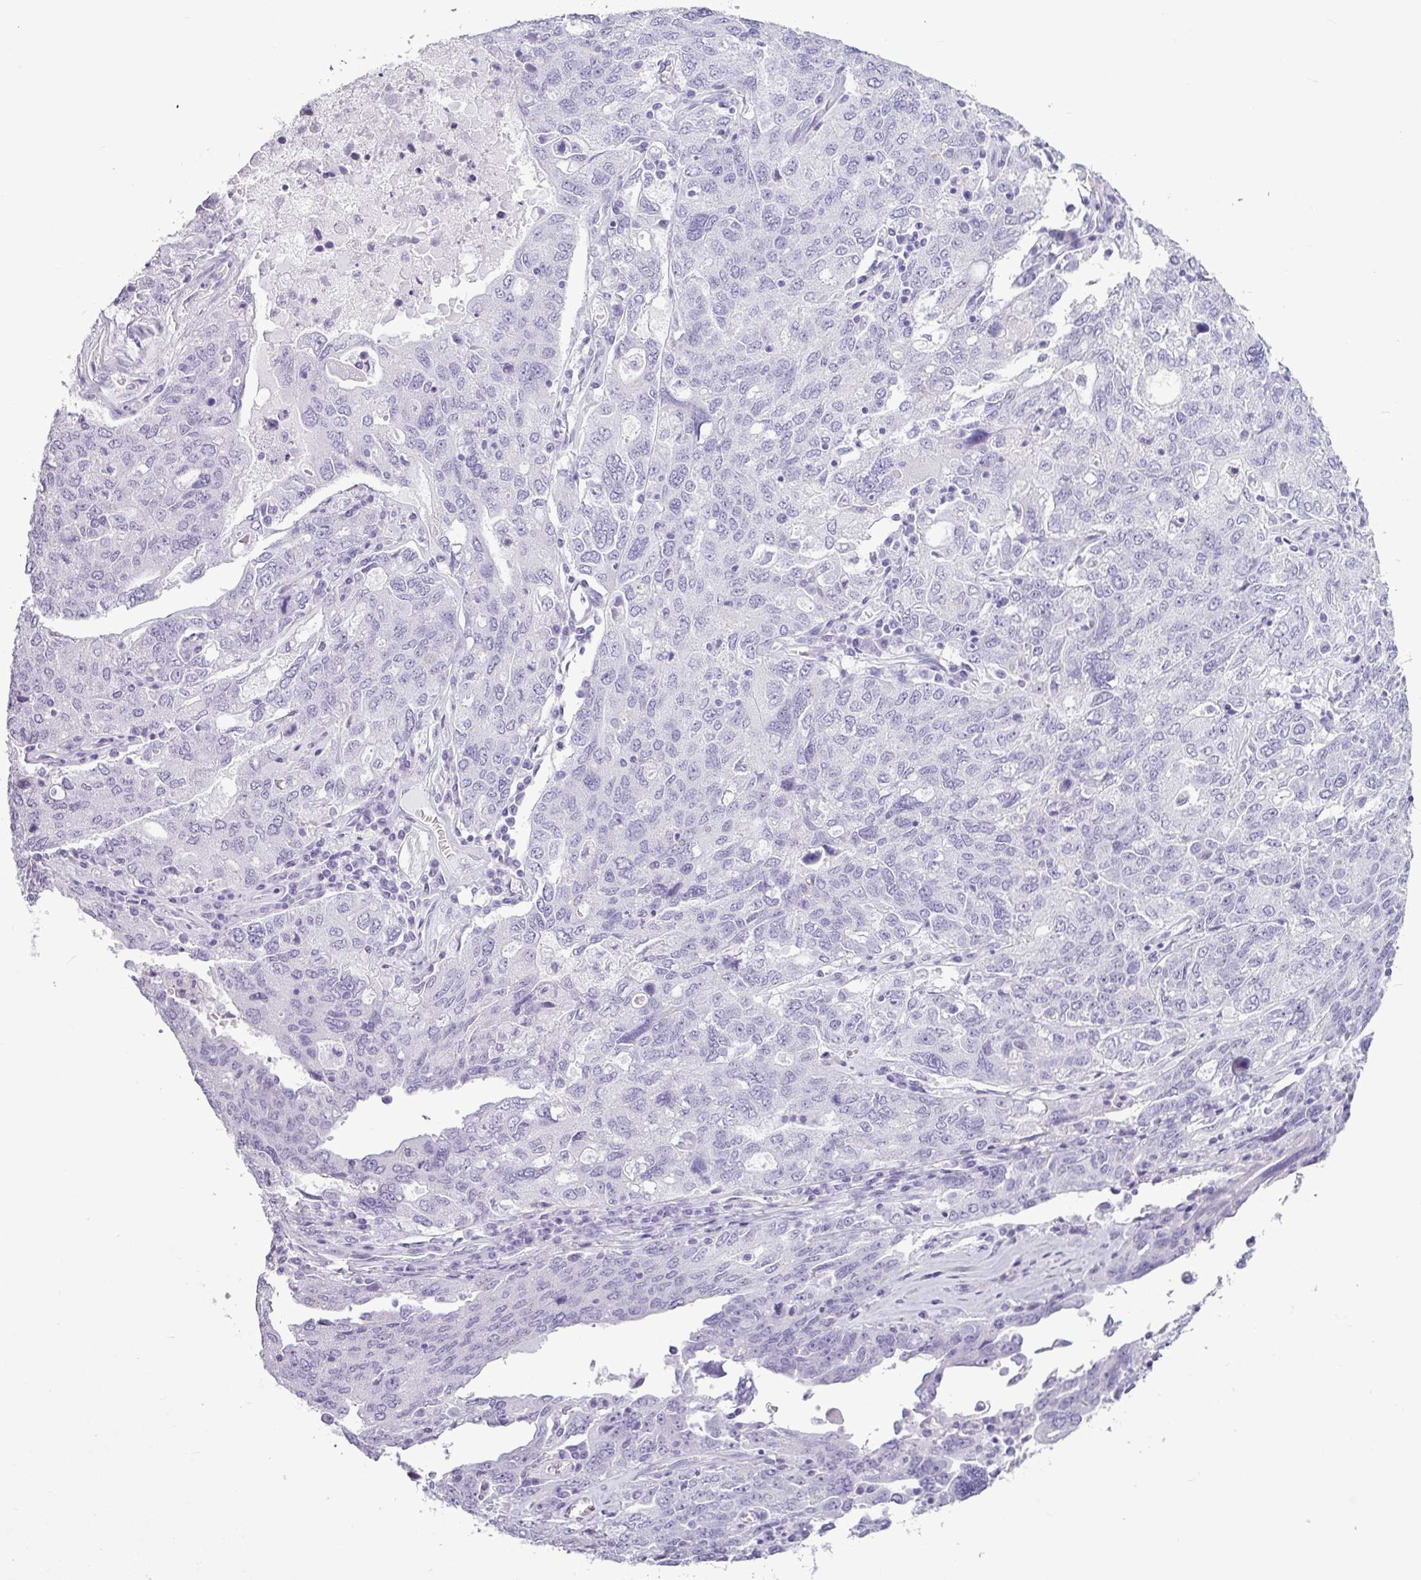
{"staining": {"intensity": "negative", "quantity": "none", "location": "none"}, "tissue": "ovarian cancer", "cell_type": "Tumor cells", "image_type": "cancer", "snomed": [{"axis": "morphology", "description": "Carcinoma, endometroid"}, {"axis": "topography", "description": "Ovary"}], "caption": "Image shows no protein staining in tumor cells of ovarian cancer tissue.", "gene": "AMY1B", "patient": {"sex": "female", "age": 62}}